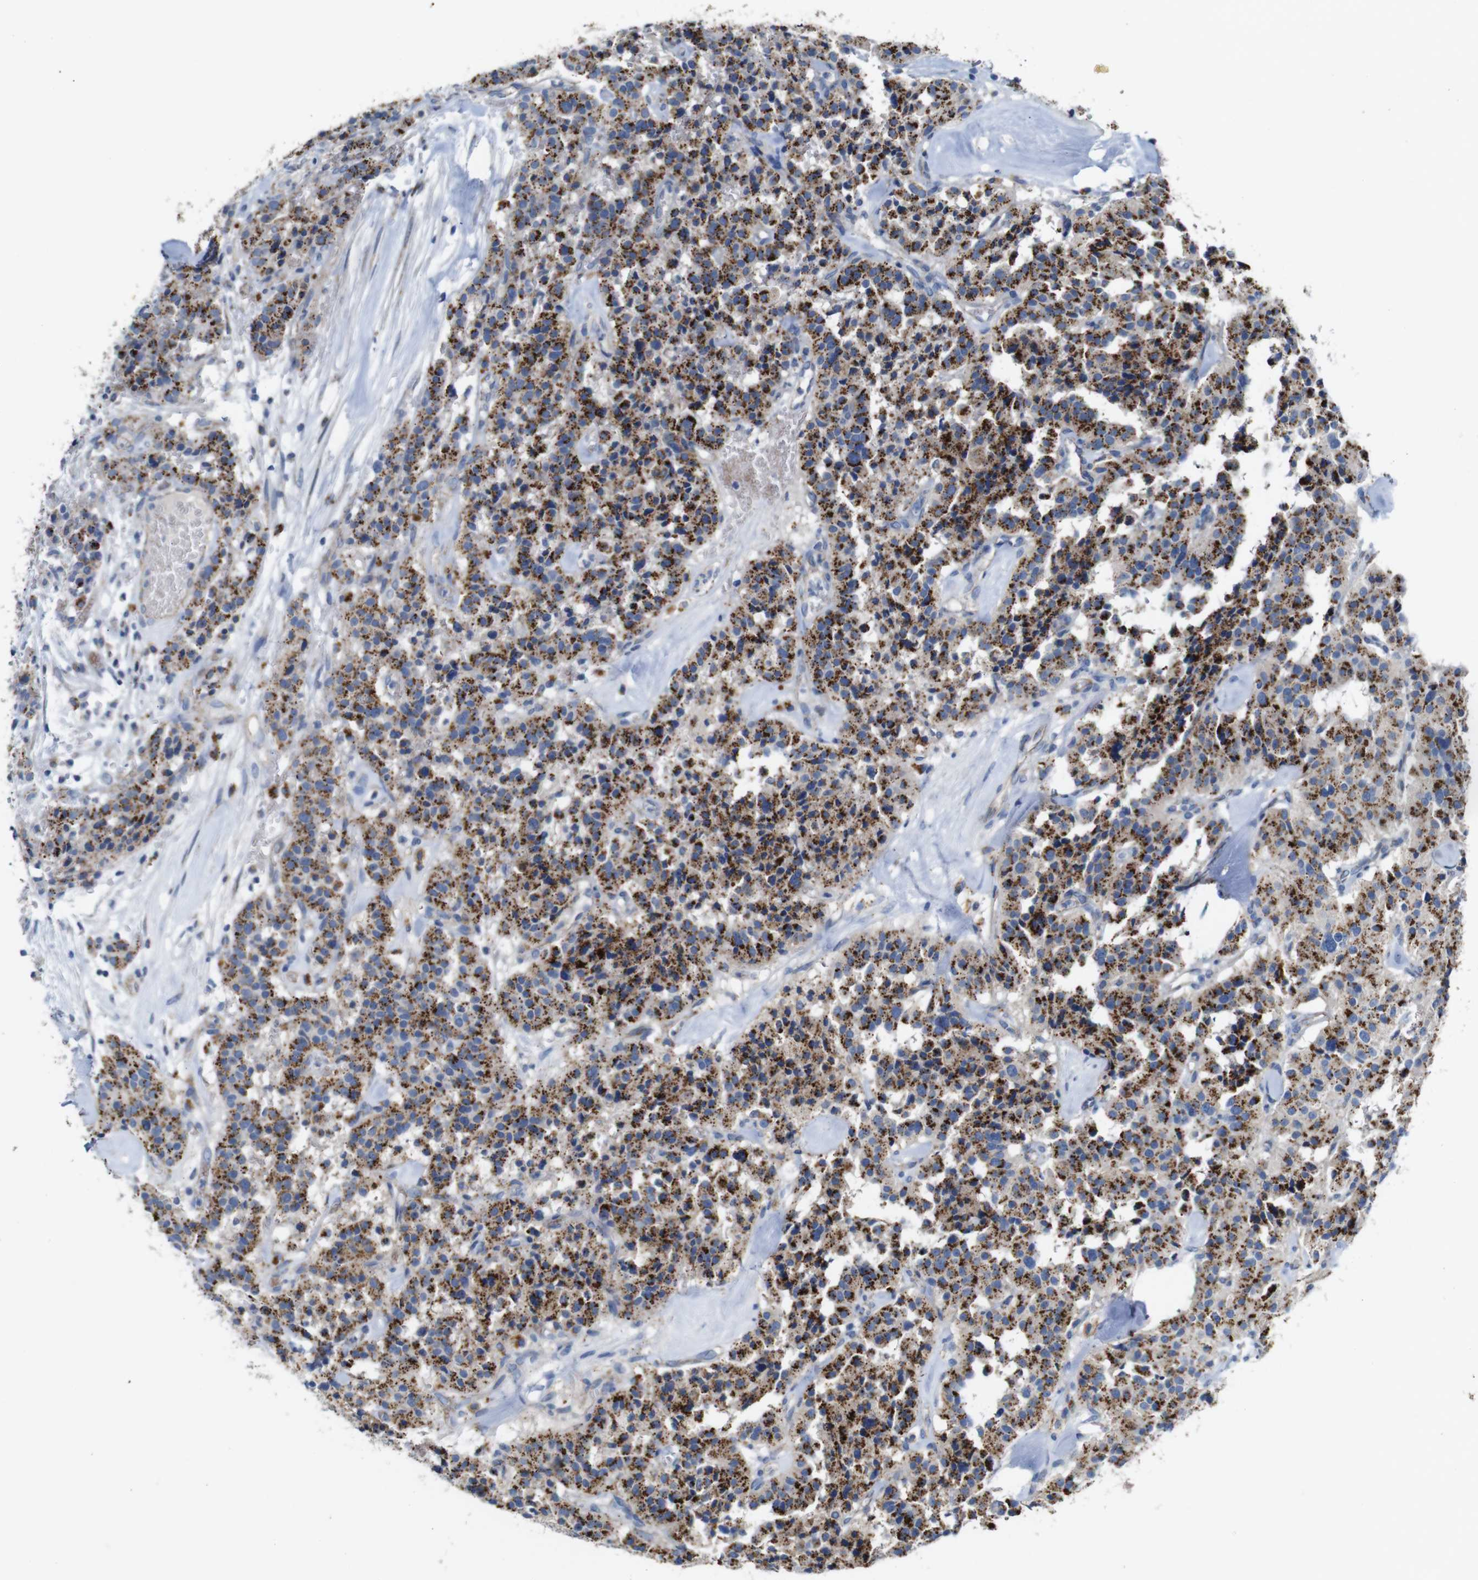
{"staining": {"intensity": "moderate", "quantity": ">75%", "location": "cytoplasmic/membranous"}, "tissue": "carcinoid", "cell_type": "Tumor cells", "image_type": "cancer", "snomed": [{"axis": "morphology", "description": "Carcinoid, malignant, NOS"}, {"axis": "topography", "description": "Lung"}], "caption": "There is medium levels of moderate cytoplasmic/membranous positivity in tumor cells of carcinoid, as demonstrated by immunohistochemical staining (brown color).", "gene": "NHLRC3", "patient": {"sex": "male", "age": 30}}